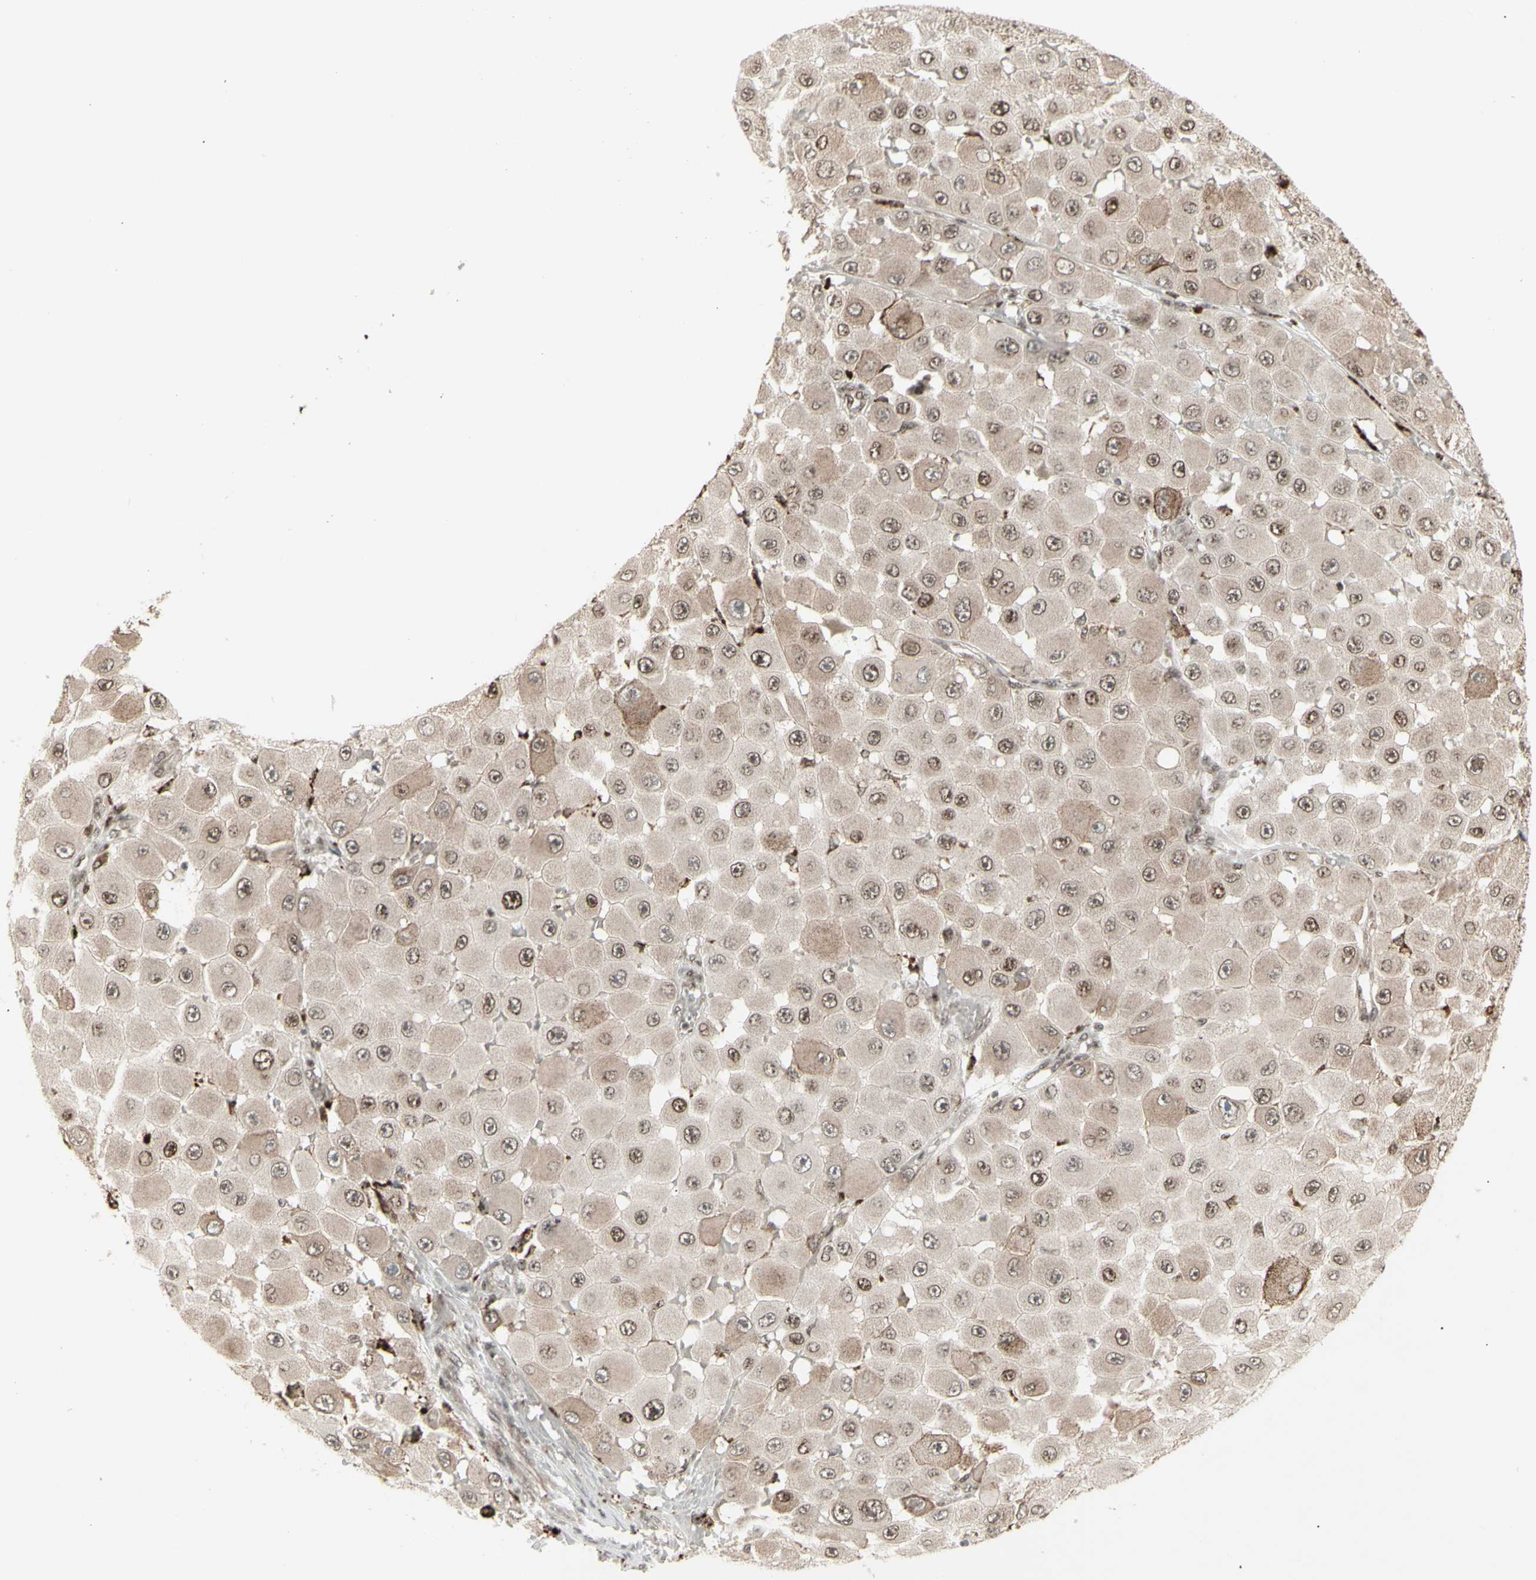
{"staining": {"intensity": "moderate", "quantity": "25%-75%", "location": "cytoplasmic/membranous,nuclear"}, "tissue": "melanoma", "cell_type": "Tumor cells", "image_type": "cancer", "snomed": [{"axis": "morphology", "description": "Malignant melanoma, NOS"}, {"axis": "topography", "description": "Skin"}], "caption": "Immunohistochemistry (IHC) (DAB) staining of malignant melanoma shows moderate cytoplasmic/membranous and nuclear protein positivity in approximately 25%-75% of tumor cells.", "gene": "CBX1", "patient": {"sex": "female", "age": 81}}